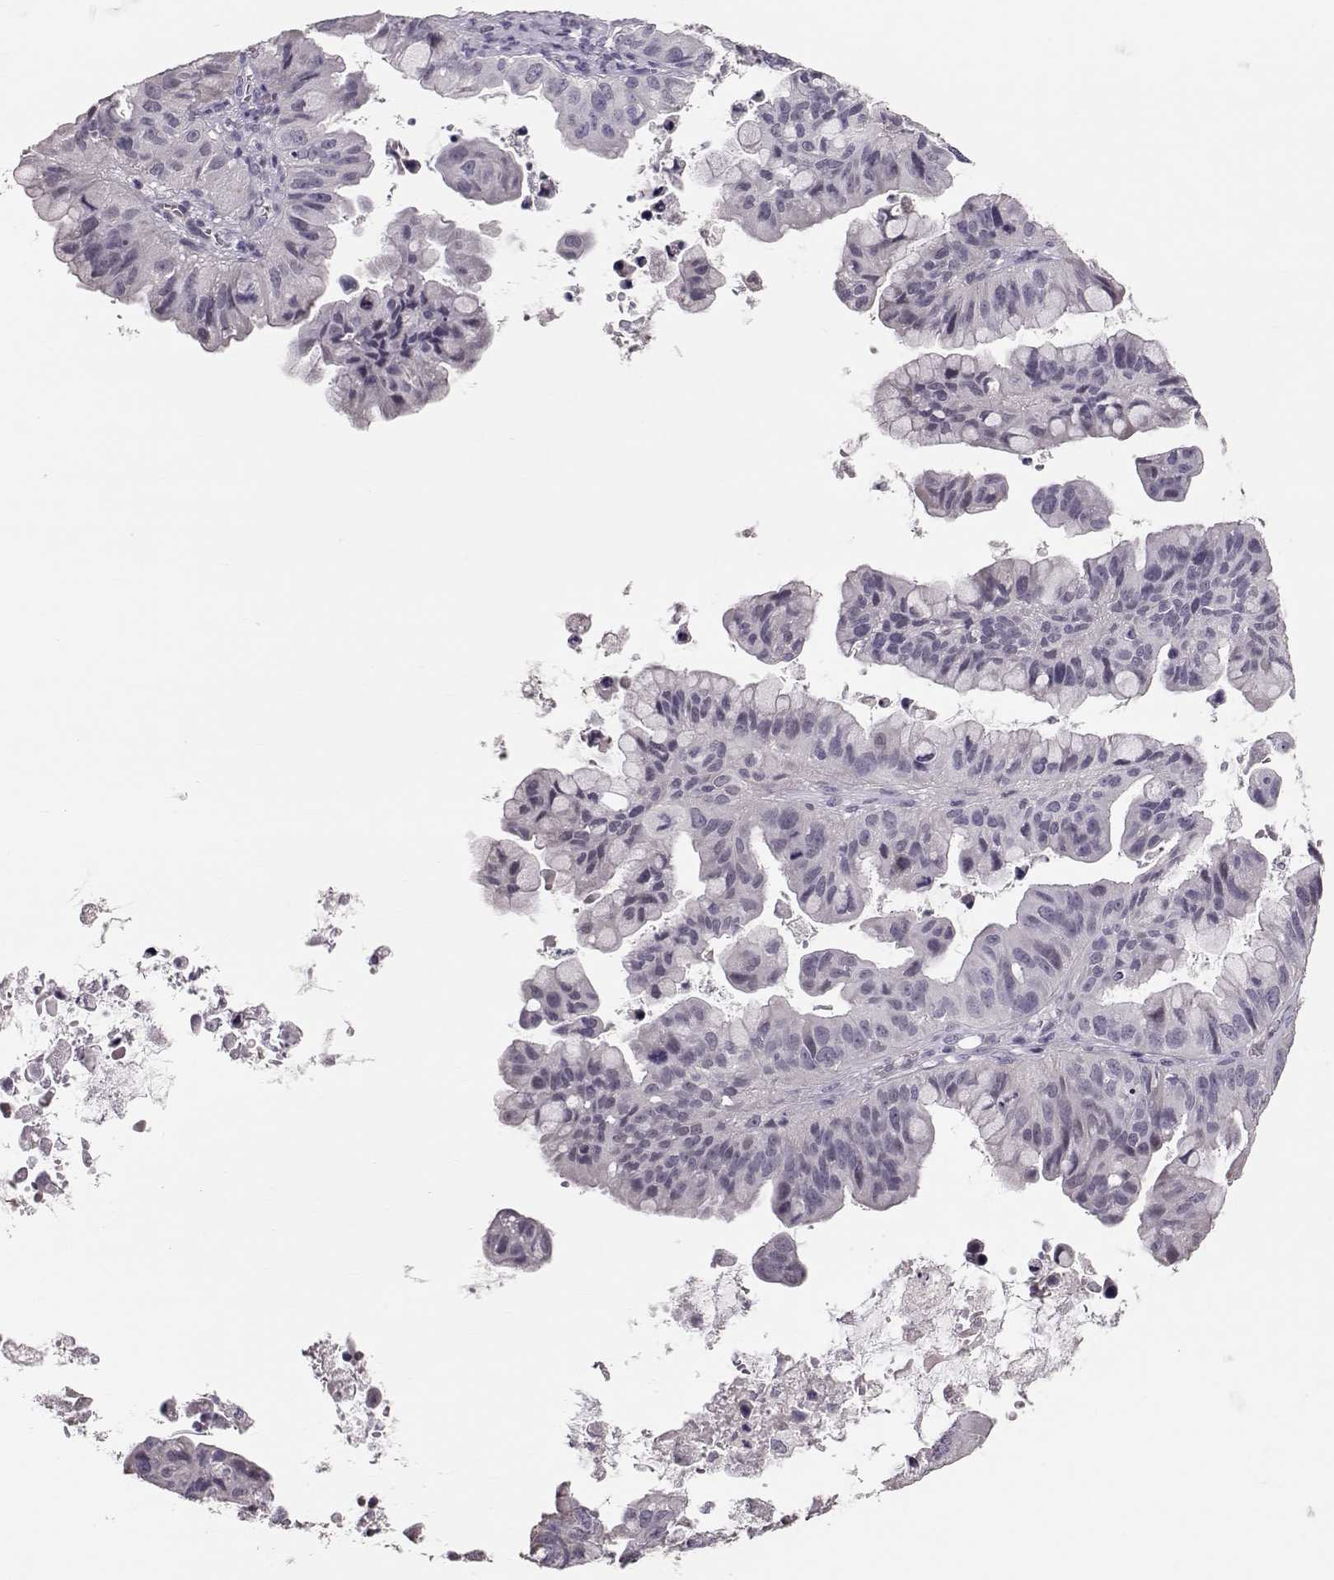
{"staining": {"intensity": "negative", "quantity": "none", "location": "none"}, "tissue": "ovarian cancer", "cell_type": "Tumor cells", "image_type": "cancer", "snomed": [{"axis": "morphology", "description": "Cystadenocarcinoma, mucinous, NOS"}, {"axis": "topography", "description": "Ovary"}], "caption": "Immunohistochemistry (IHC) image of neoplastic tissue: human mucinous cystadenocarcinoma (ovarian) stained with DAB shows no significant protein expression in tumor cells.", "gene": "POU1F1", "patient": {"sex": "female", "age": 76}}